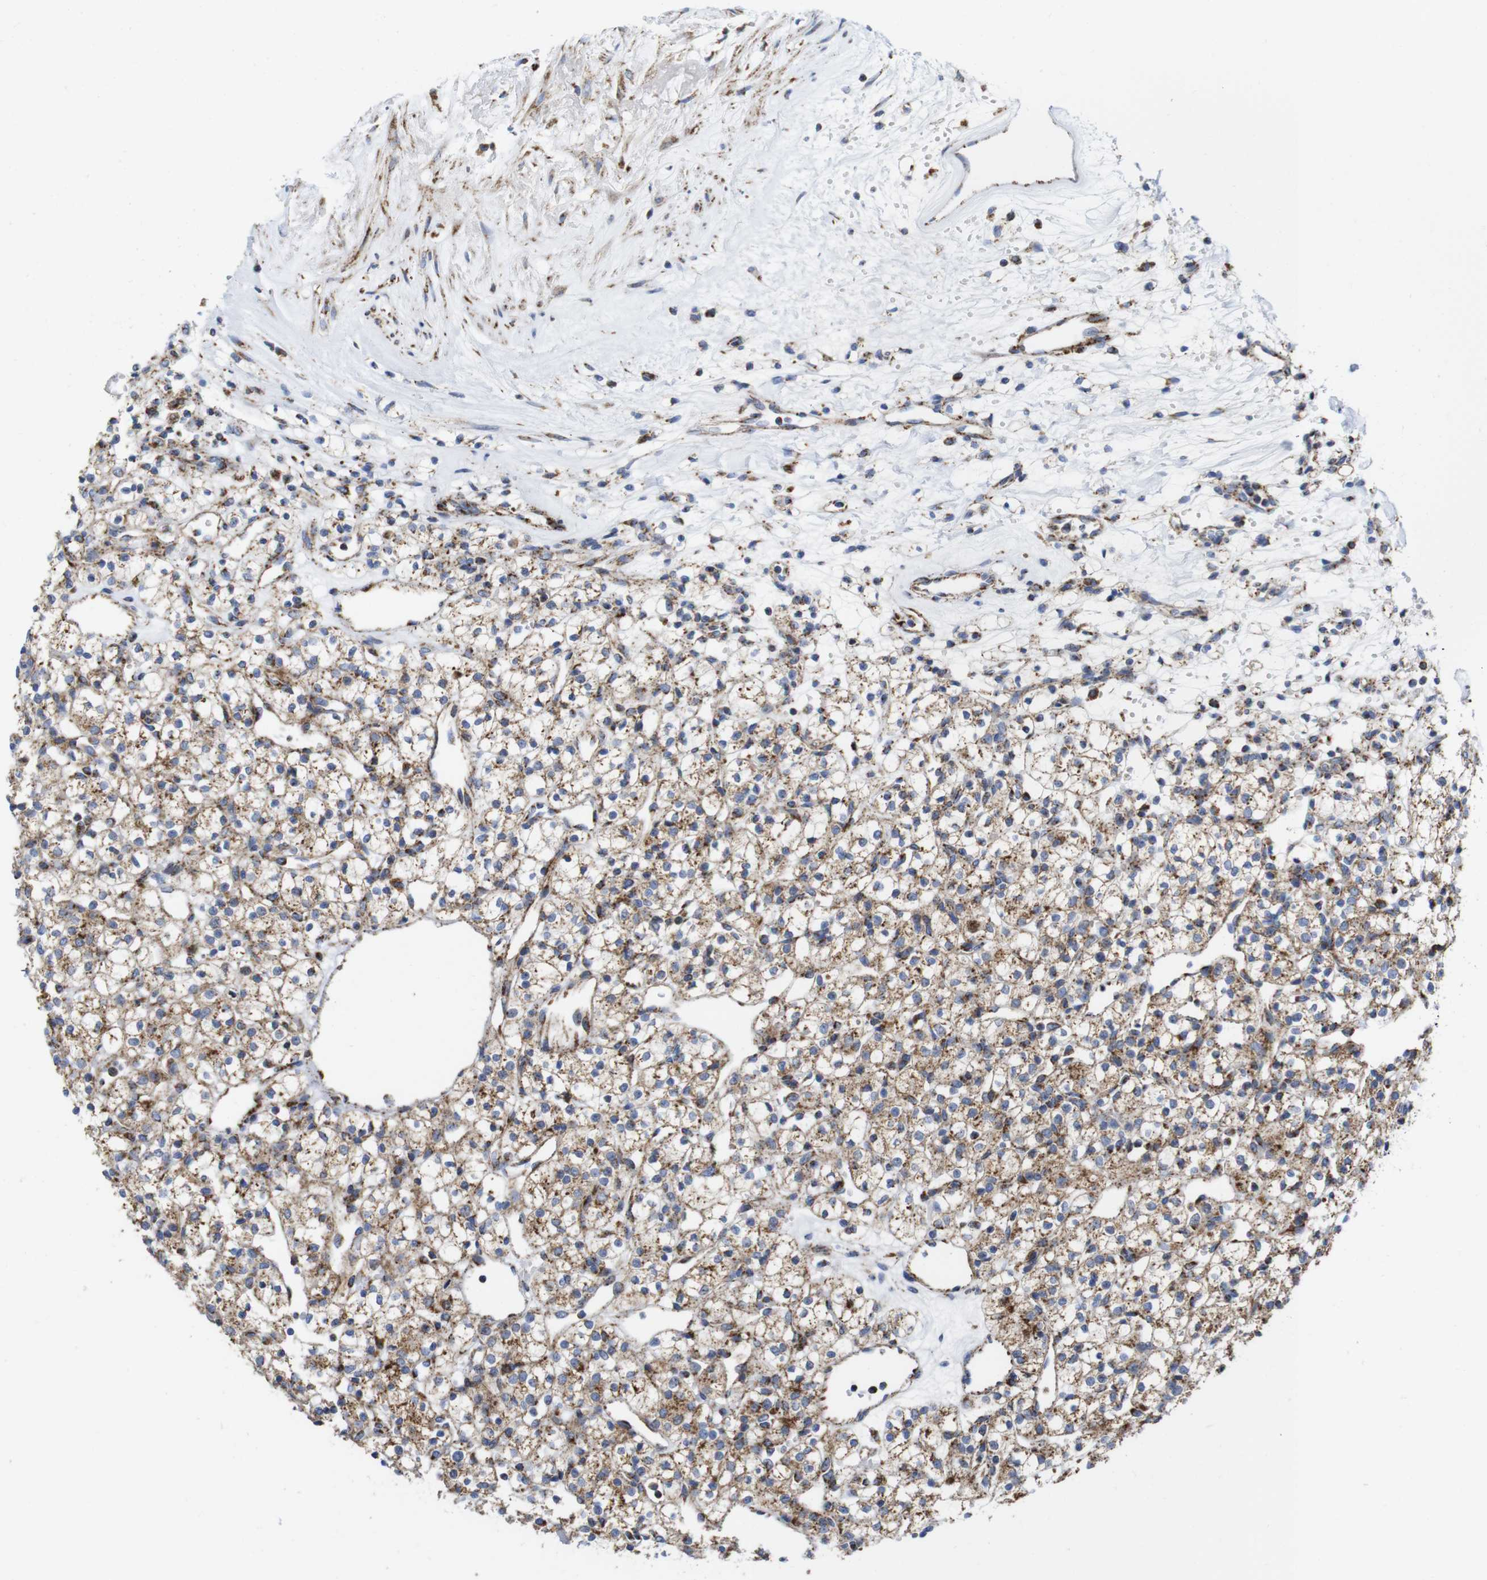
{"staining": {"intensity": "weak", "quantity": "25%-75%", "location": "cytoplasmic/membranous"}, "tissue": "renal cancer", "cell_type": "Tumor cells", "image_type": "cancer", "snomed": [{"axis": "morphology", "description": "Adenocarcinoma, NOS"}, {"axis": "topography", "description": "Kidney"}], "caption": "IHC photomicrograph of renal adenocarcinoma stained for a protein (brown), which shows low levels of weak cytoplasmic/membranous positivity in approximately 25%-75% of tumor cells.", "gene": "TMEM192", "patient": {"sex": "female", "age": 60}}